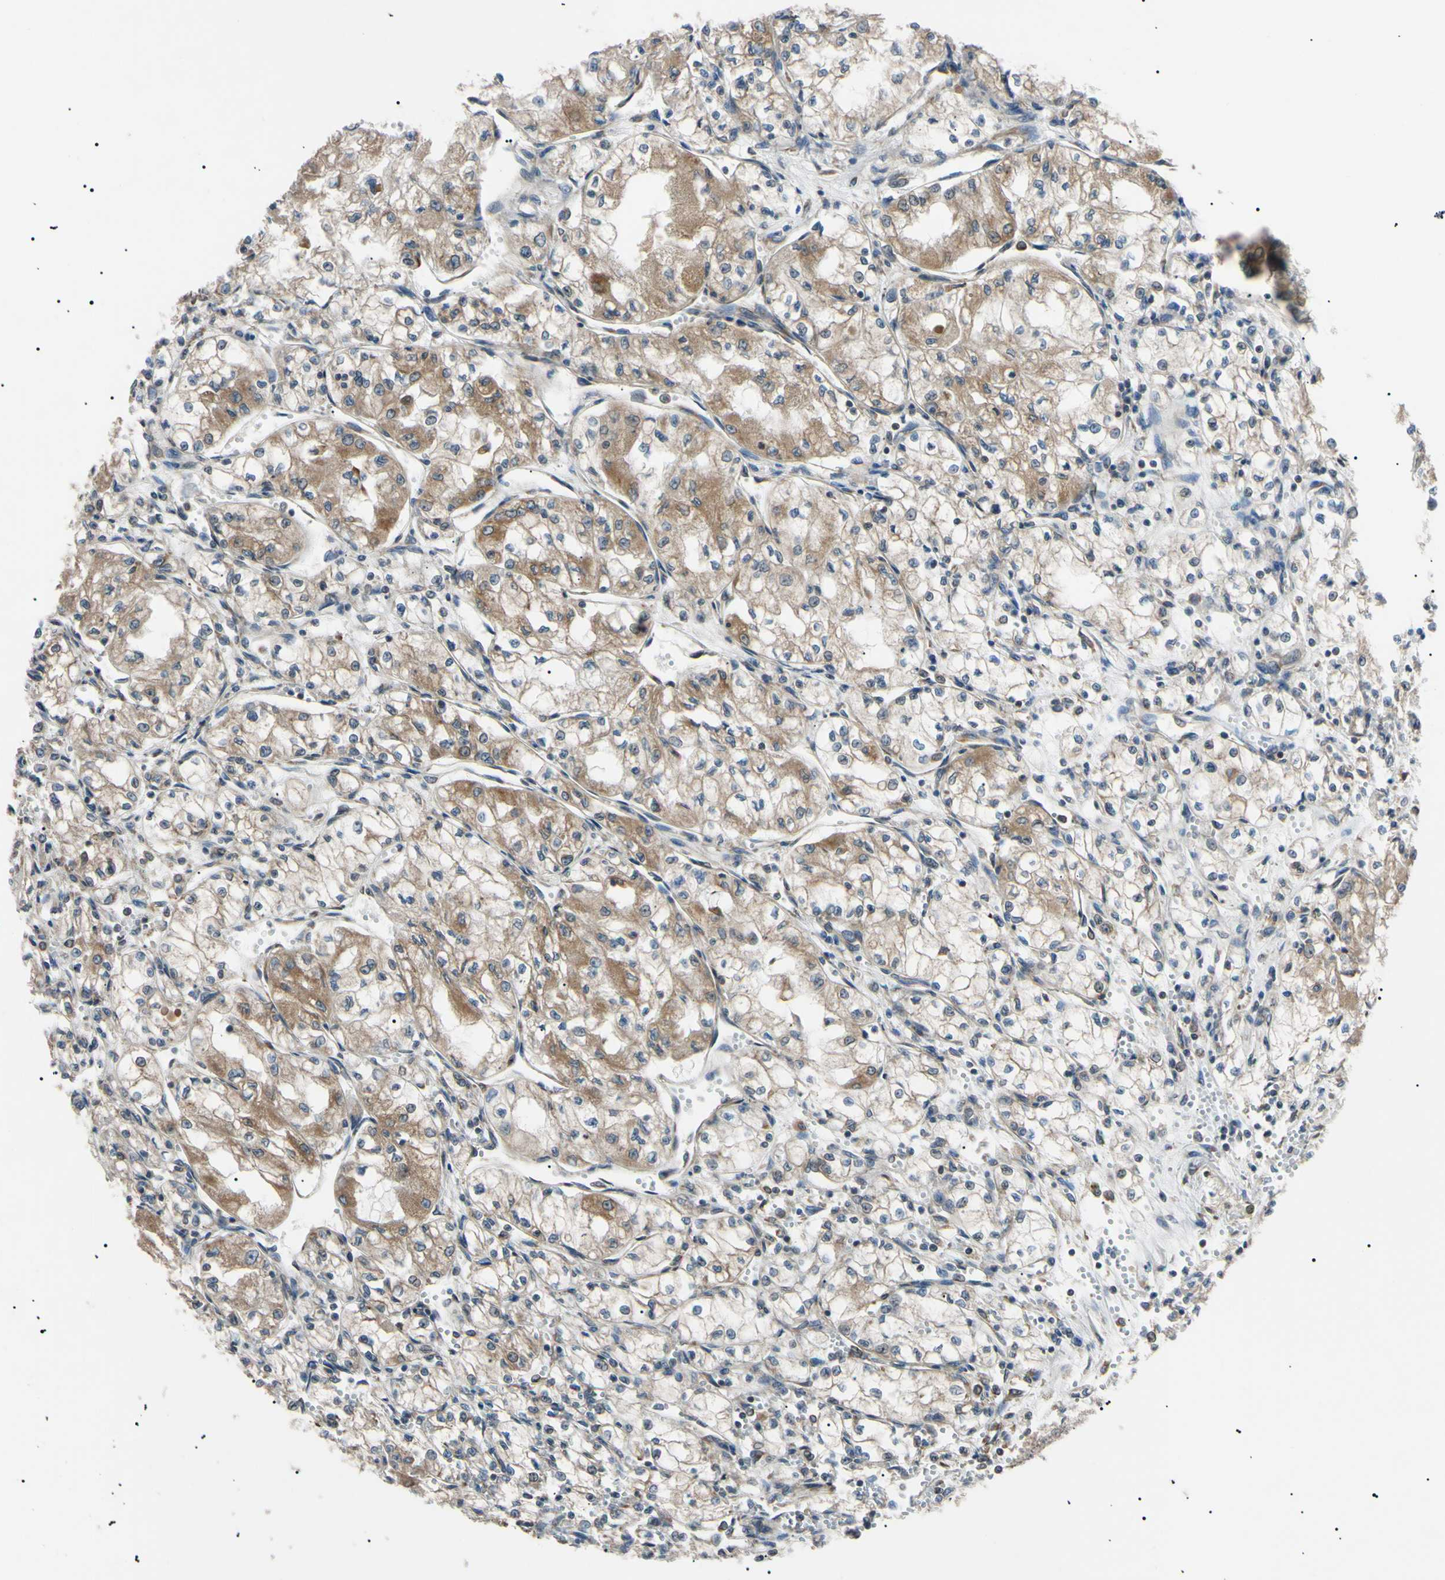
{"staining": {"intensity": "moderate", "quantity": "25%-75%", "location": "cytoplasmic/membranous"}, "tissue": "renal cancer", "cell_type": "Tumor cells", "image_type": "cancer", "snomed": [{"axis": "morphology", "description": "Normal tissue, NOS"}, {"axis": "morphology", "description": "Adenocarcinoma, NOS"}, {"axis": "topography", "description": "Kidney"}], "caption": "Tumor cells reveal medium levels of moderate cytoplasmic/membranous positivity in approximately 25%-75% of cells in human renal cancer (adenocarcinoma). The protein is shown in brown color, while the nuclei are stained blue.", "gene": "VAPA", "patient": {"sex": "male", "age": 59}}